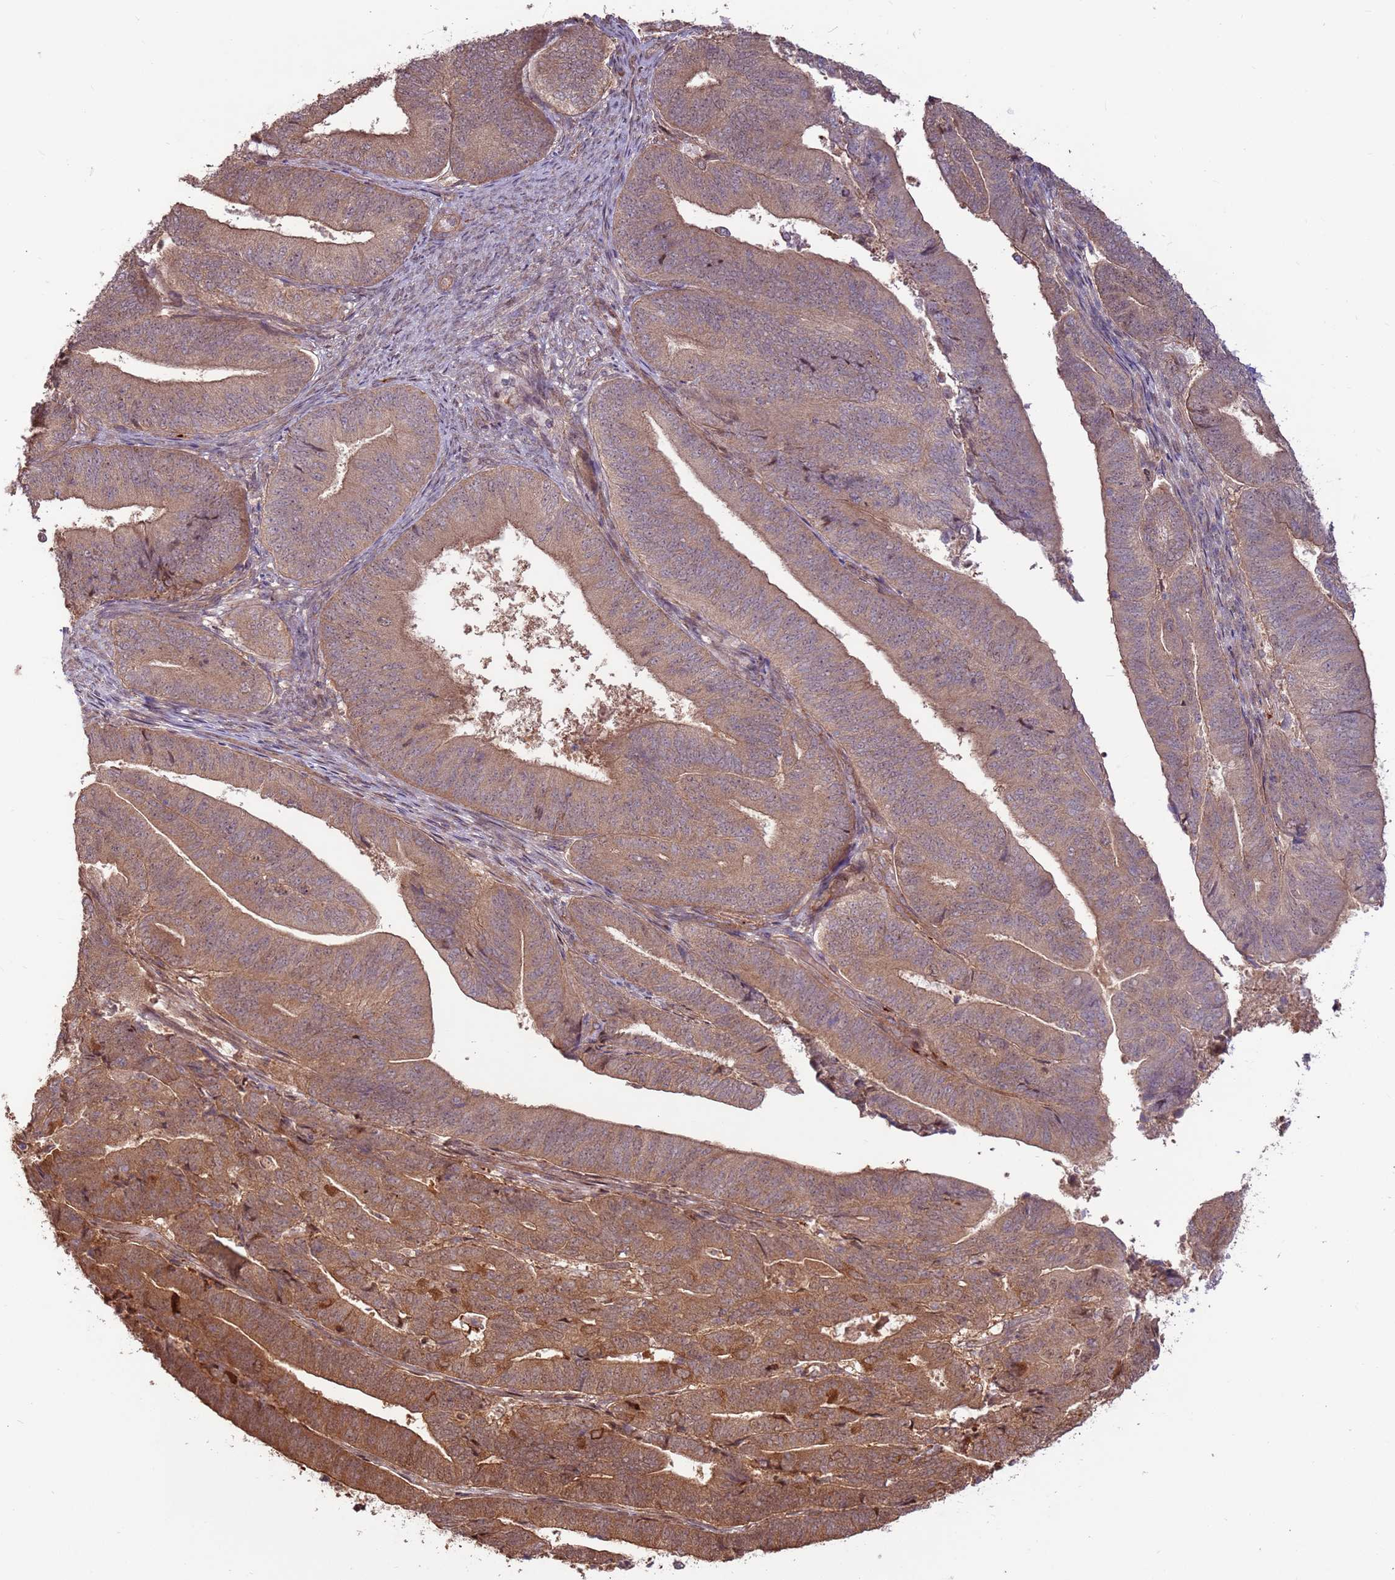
{"staining": {"intensity": "moderate", "quantity": ">75%", "location": "cytoplasmic/membranous"}, "tissue": "endometrial cancer", "cell_type": "Tumor cells", "image_type": "cancer", "snomed": [{"axis": "morphology", "description": "Adenocarcinoma, NOS"}, {"axis": "topography", "description": "Endometrium"}], "caption": "A brown stain labels moderate cytoplasmic/membranous positivity of a protein in human endometrial cancer tumor cells.", "gene": "CCDC112", "patient": {"sex": "female", "age": 70}}